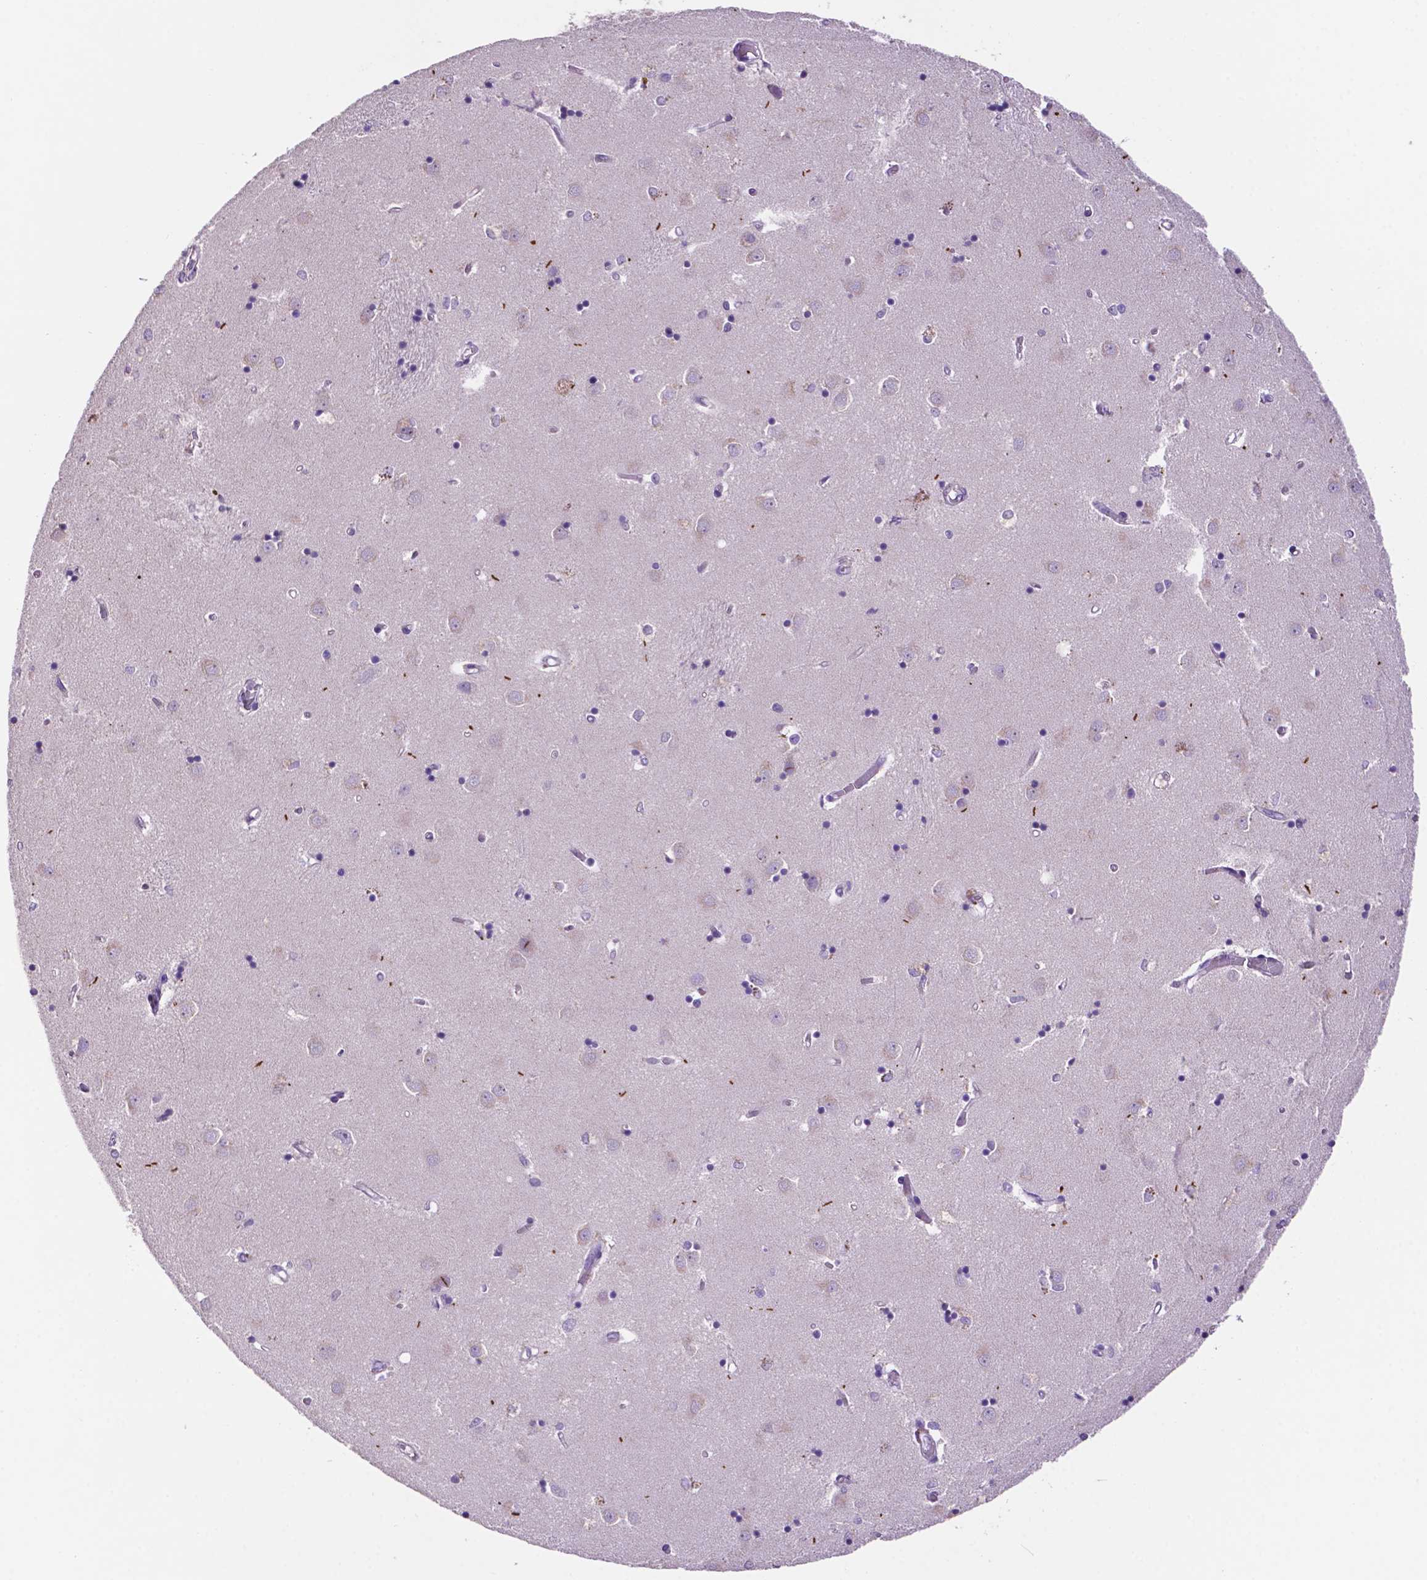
{"staining": {"intensity": "negative", "quantity": "none", "location": "none"}, "tissue": "caudate", "cell_type": "Glial cells", "image_type": "normal", "snomed": [{"axis": "morphology", "description": "Normal tissue, NOS"}, {"axis": "topography", "description": "Lateral ventricle wall"}], "caption": "The IHC image has no significant expression in glial cells of caudate.", "gene": "PRPS2", "patient": {"sex": "male", "age": 54}}